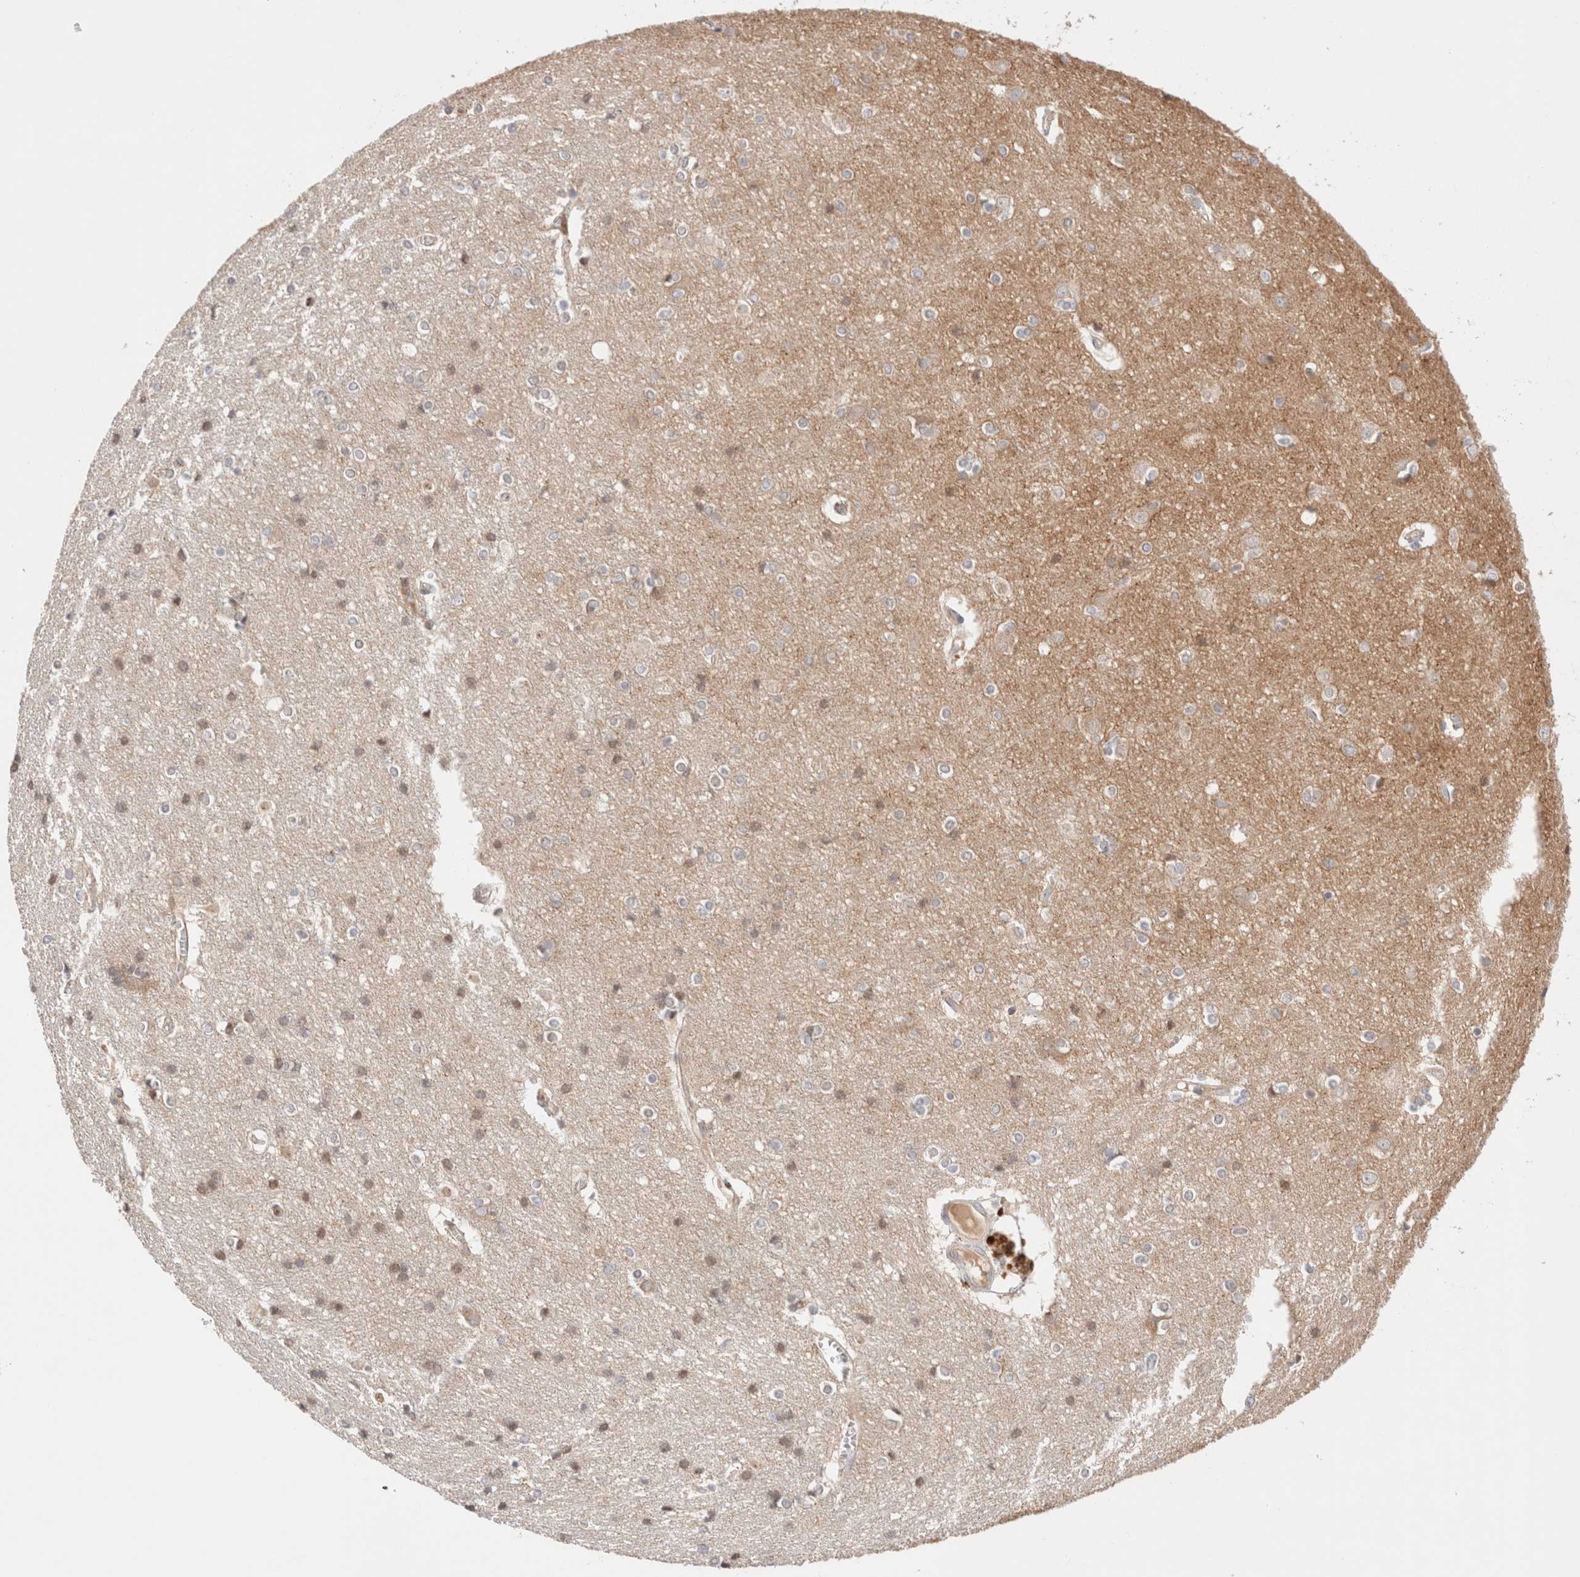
{"staining": {"intensity": "weak", "quantity": "25%-75%", "location": "cytoplasmic/membranous"}, "tissue": "cerebral cortex", "cell_type": "Endothelial cells", "image_type": "normal", "snomed": [{"axis": "morphology", "description": "Normal tissue, NOS"}, {"axis": "topography", "description": "Cerebral cortex"}], "caption": "Immunohistochemistry photomicrograph of unremarkable cerebral cortex: cerebral cortex stained using immunohistochemistry exhibits low levels of weak protein expression localized specifically in the cytoplasmic/membranous of endothelial cells, appearing as a cytoplasmic/membranous brown color.", "gene": "SIKE1", "patient": {"sex": "male", "age": 54}}